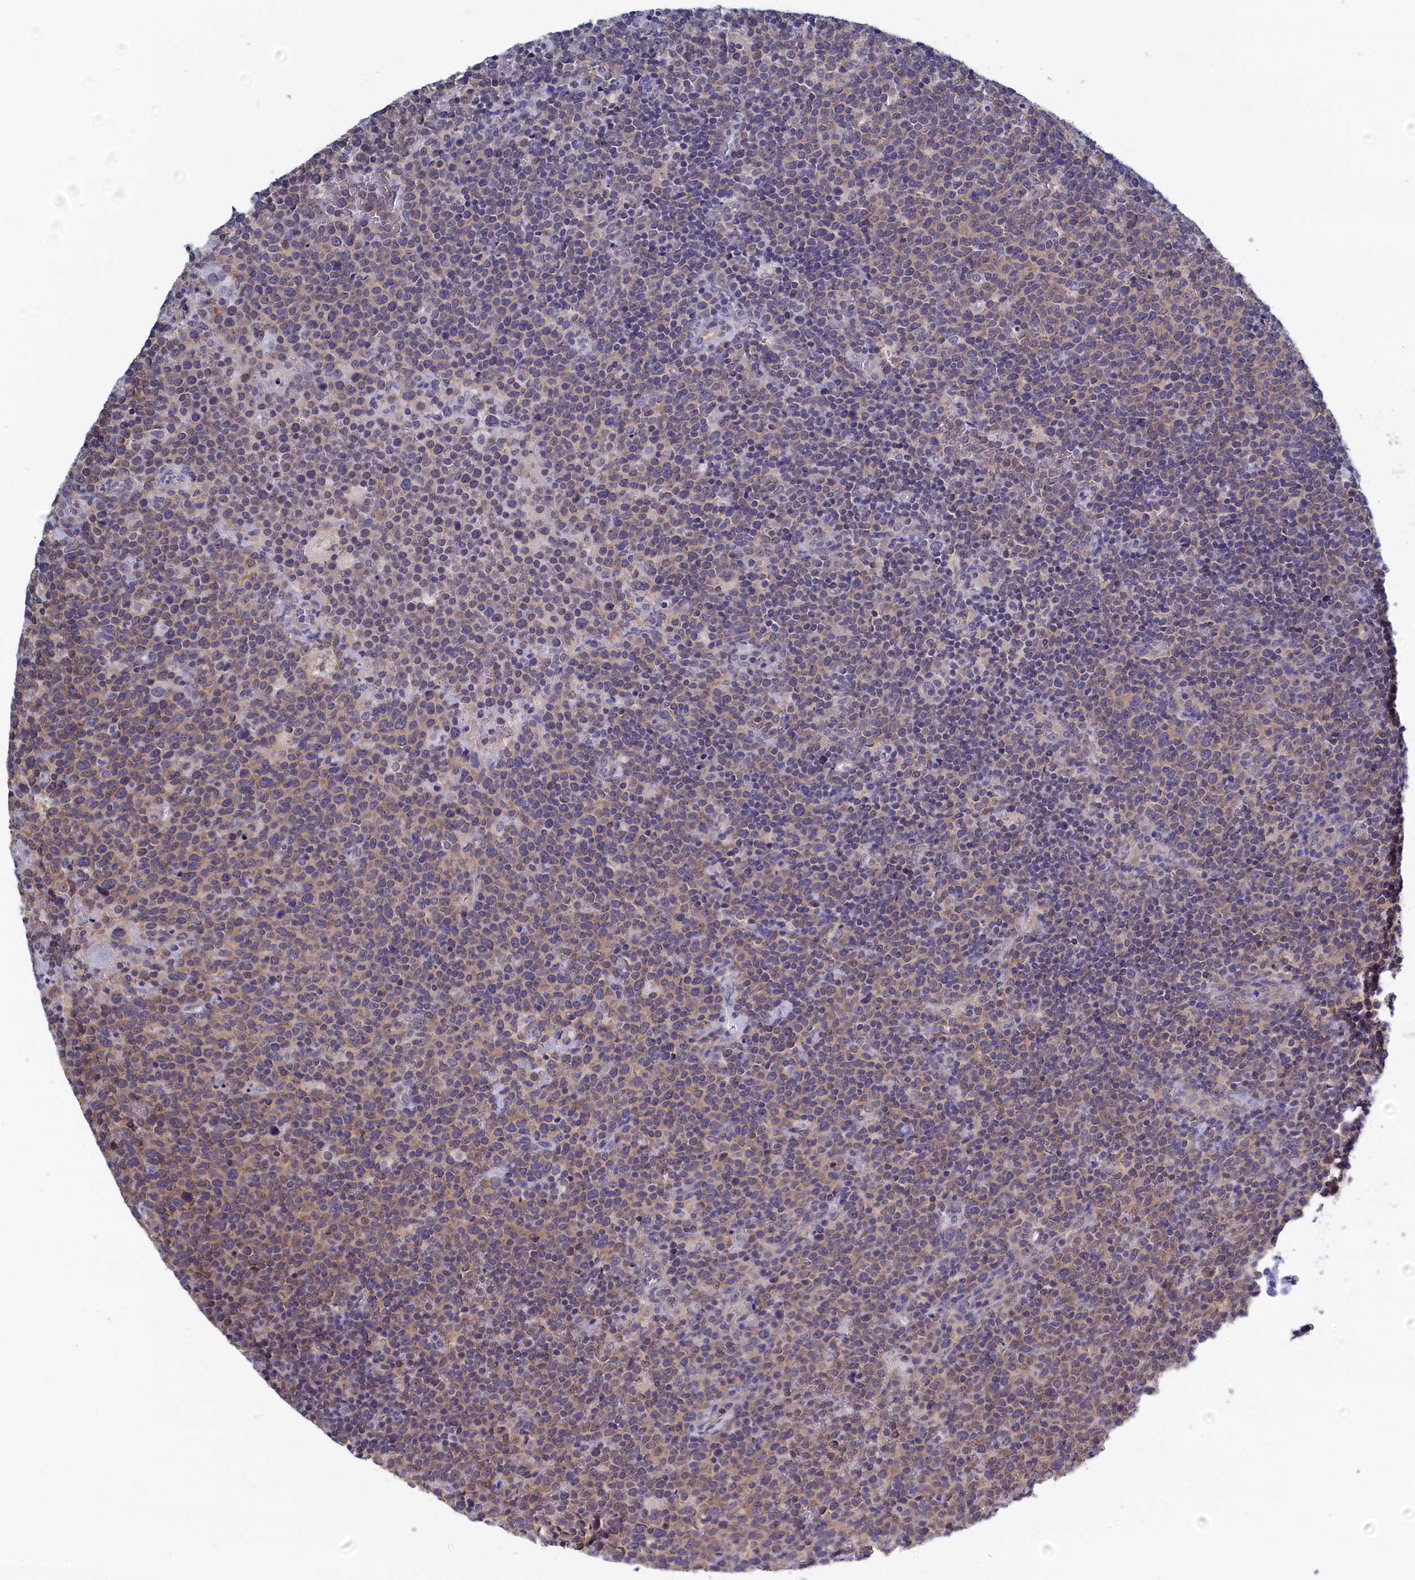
{"staining": {"intensity": "weak", "quantity": "<25%", "location": "cytoplasmic/membranous"}, "tissue": "lymphoma", "cell_type": "Tumor cells", "image_type": "cancer", "snomed": [{"axis": "morphology", "description": "Malignant lymphoma, non-Hodgkin's type, High grade"}, {"axis": "topography", "description": "Lymph node"}], "caption": "This photomicrograph is of lymphoma stained with immunohistochemistry (IHC) to label a protein in brown with the nuclei are counter-stained blue. There is no positivity in tumor cells. (Stains: DAB (3,3'-diaminobenzidine) IHC with hematoxylin counter stain, Microscopy: brightfield microscopy at high magnification).", "gene": "PGP", "patient": {"sex": "male", "age": 61}}